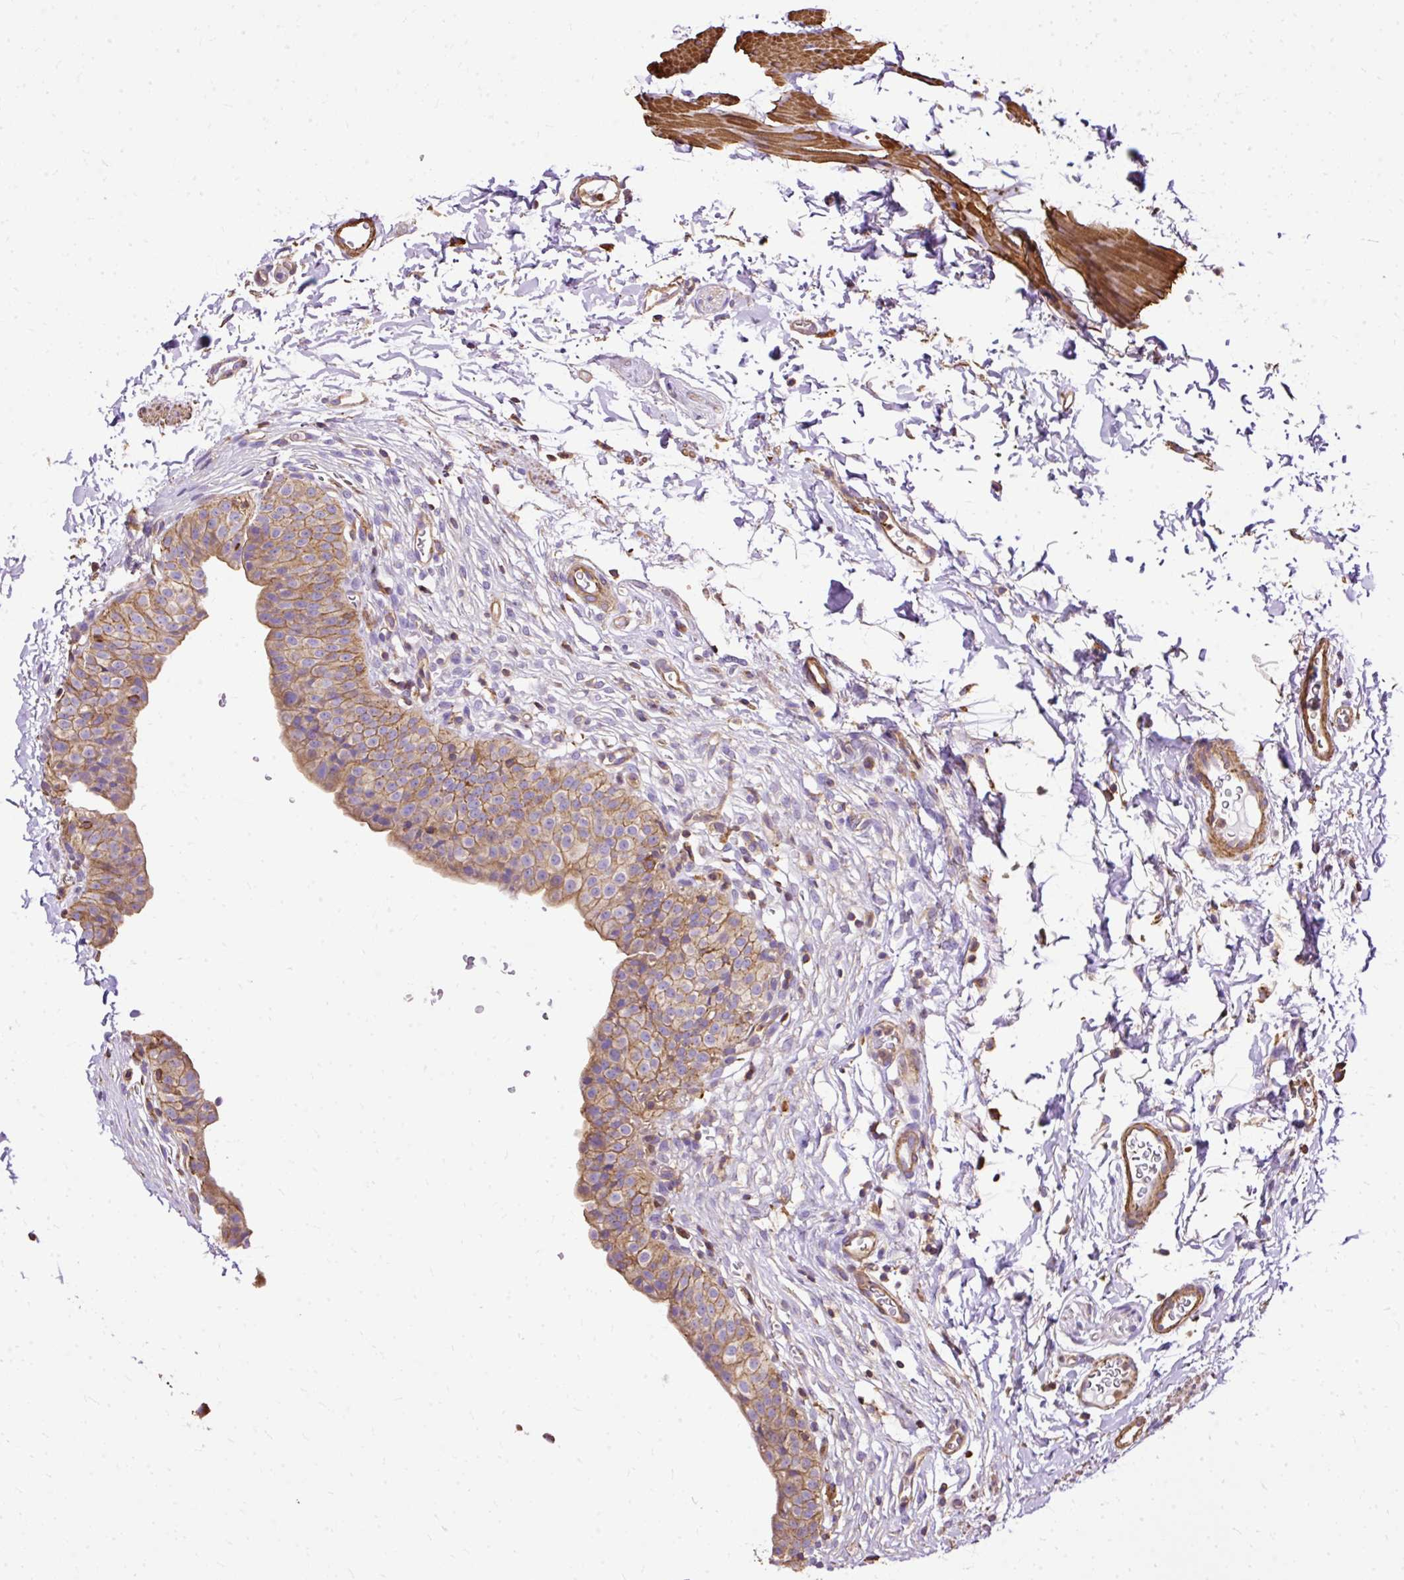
{"staining": {"intensity": "moderate", "quantity": ">75%", "location": "cytoplasmic/membranous"}, "tissue": "urinary bladder", "cell_type": "Urothelial cells", "image_type": "normal", "snomed": [{"axis": "morphology", "description": "Normal tissue, NOS"}, {"axis": "topography", "description": "Urinary bladder"}, {"axis": "topography", "description": "Peripheral nerve tissue"}], "caption": "Immunohistochemical staining of normal human urinary bladder reveals medium levels of moderate cytoplasmic/membranous expression in approximately >75% of urothelial cells.", "gene": "KLHL11", "patient": {"sex": "male", "age": 55}}